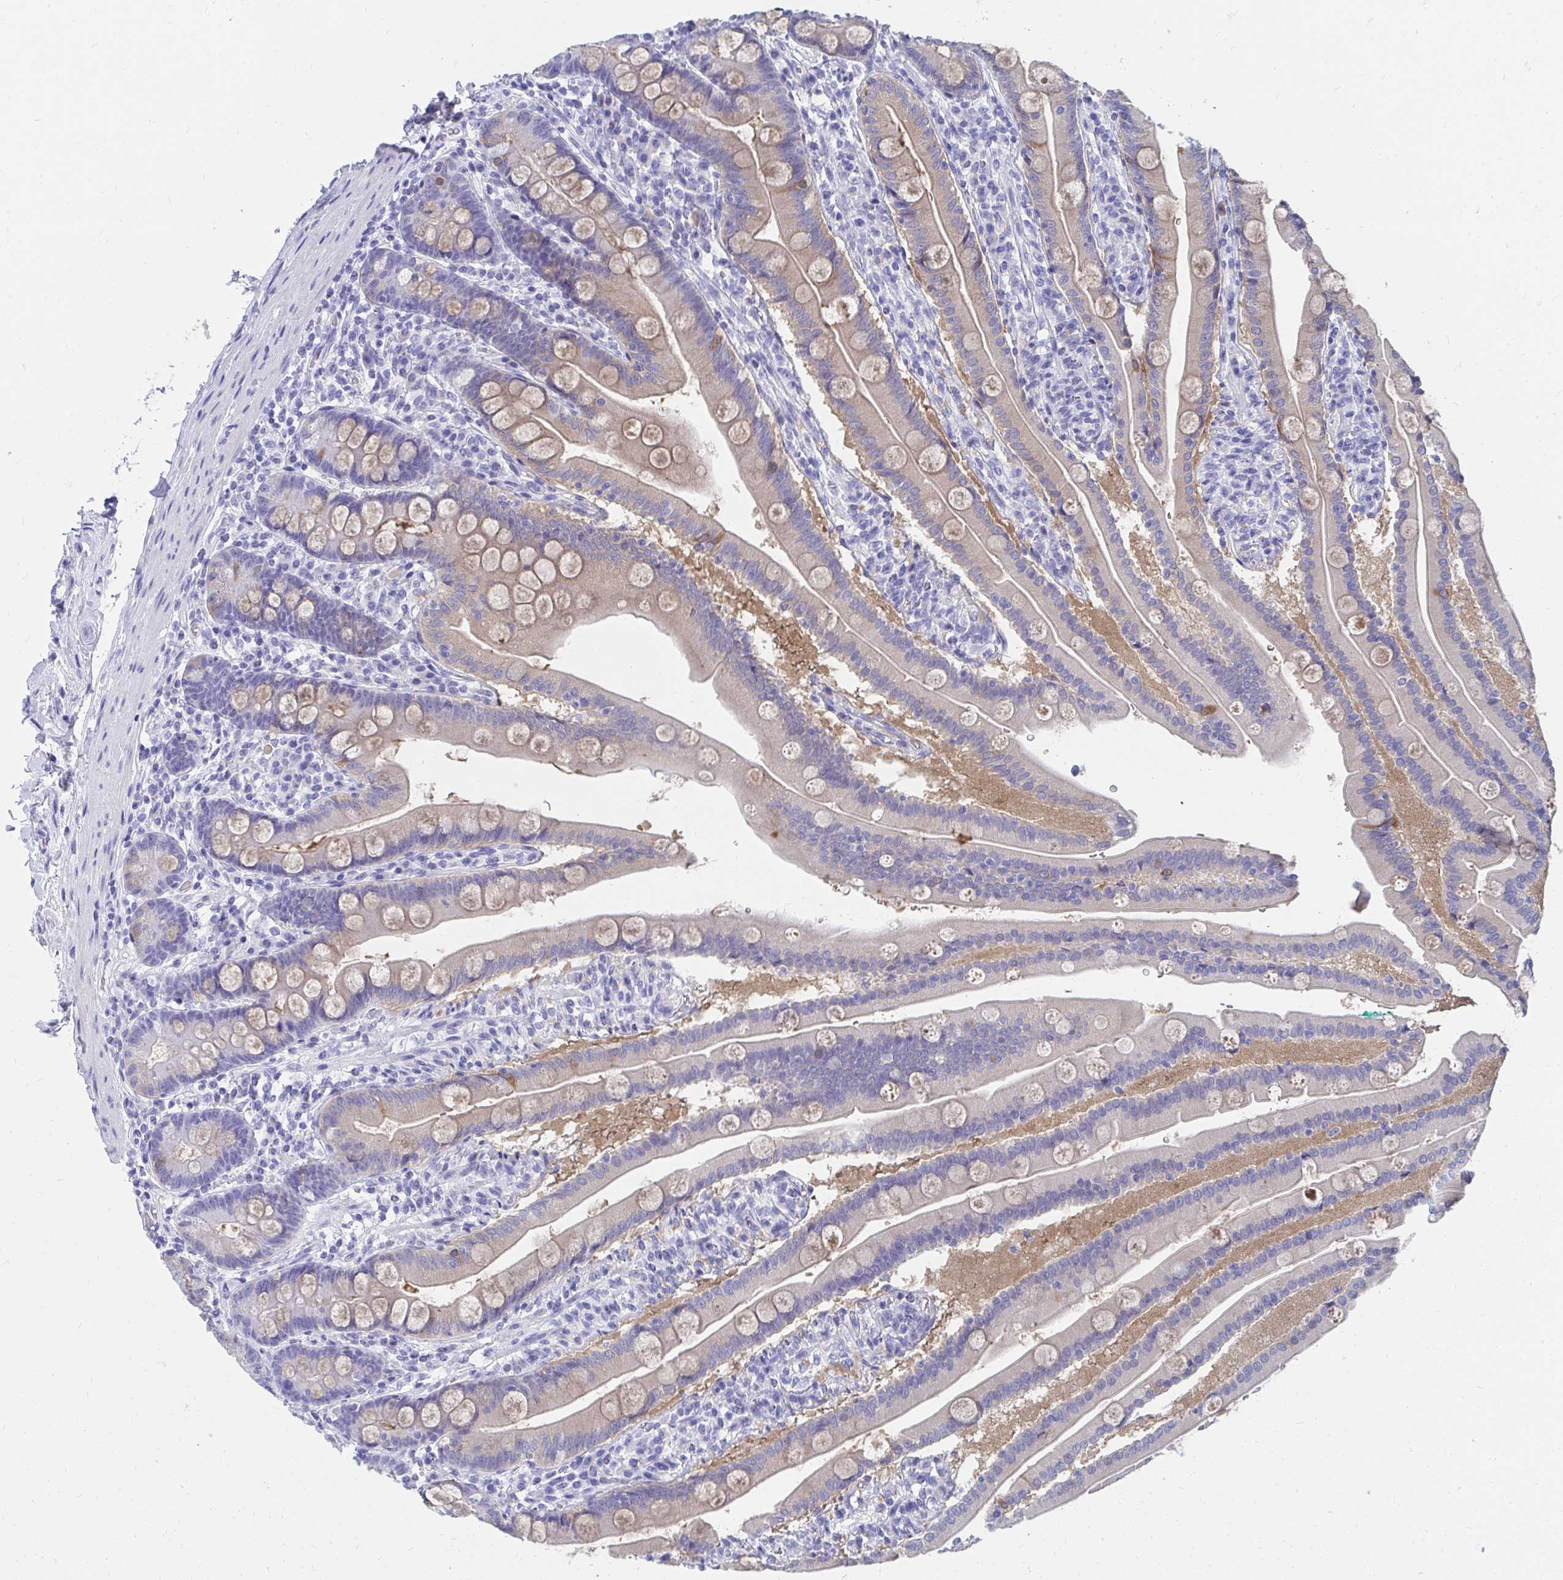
{"staining": {"intensity": "moderate", "quantity": "25%-75%", "location": "cytoplasmic/membranous"}, "tissue": "duodenum", "cell_type": "Glandular cells", "image_type": "normal", "snomed": [{"axis": "morphology", "description": "Normal tissue, NOS"}, {"axis": "topography", "description": "Duodenum"}], "caption": "This micrograph reveals immunohistochemistry staining of normal human duodenum, with medium moderate cytoplasmic/membranous staining in about 25%-75% of glandular cells.", "gene": "HGD", "patient": {"sex": "female", "age": 67}}